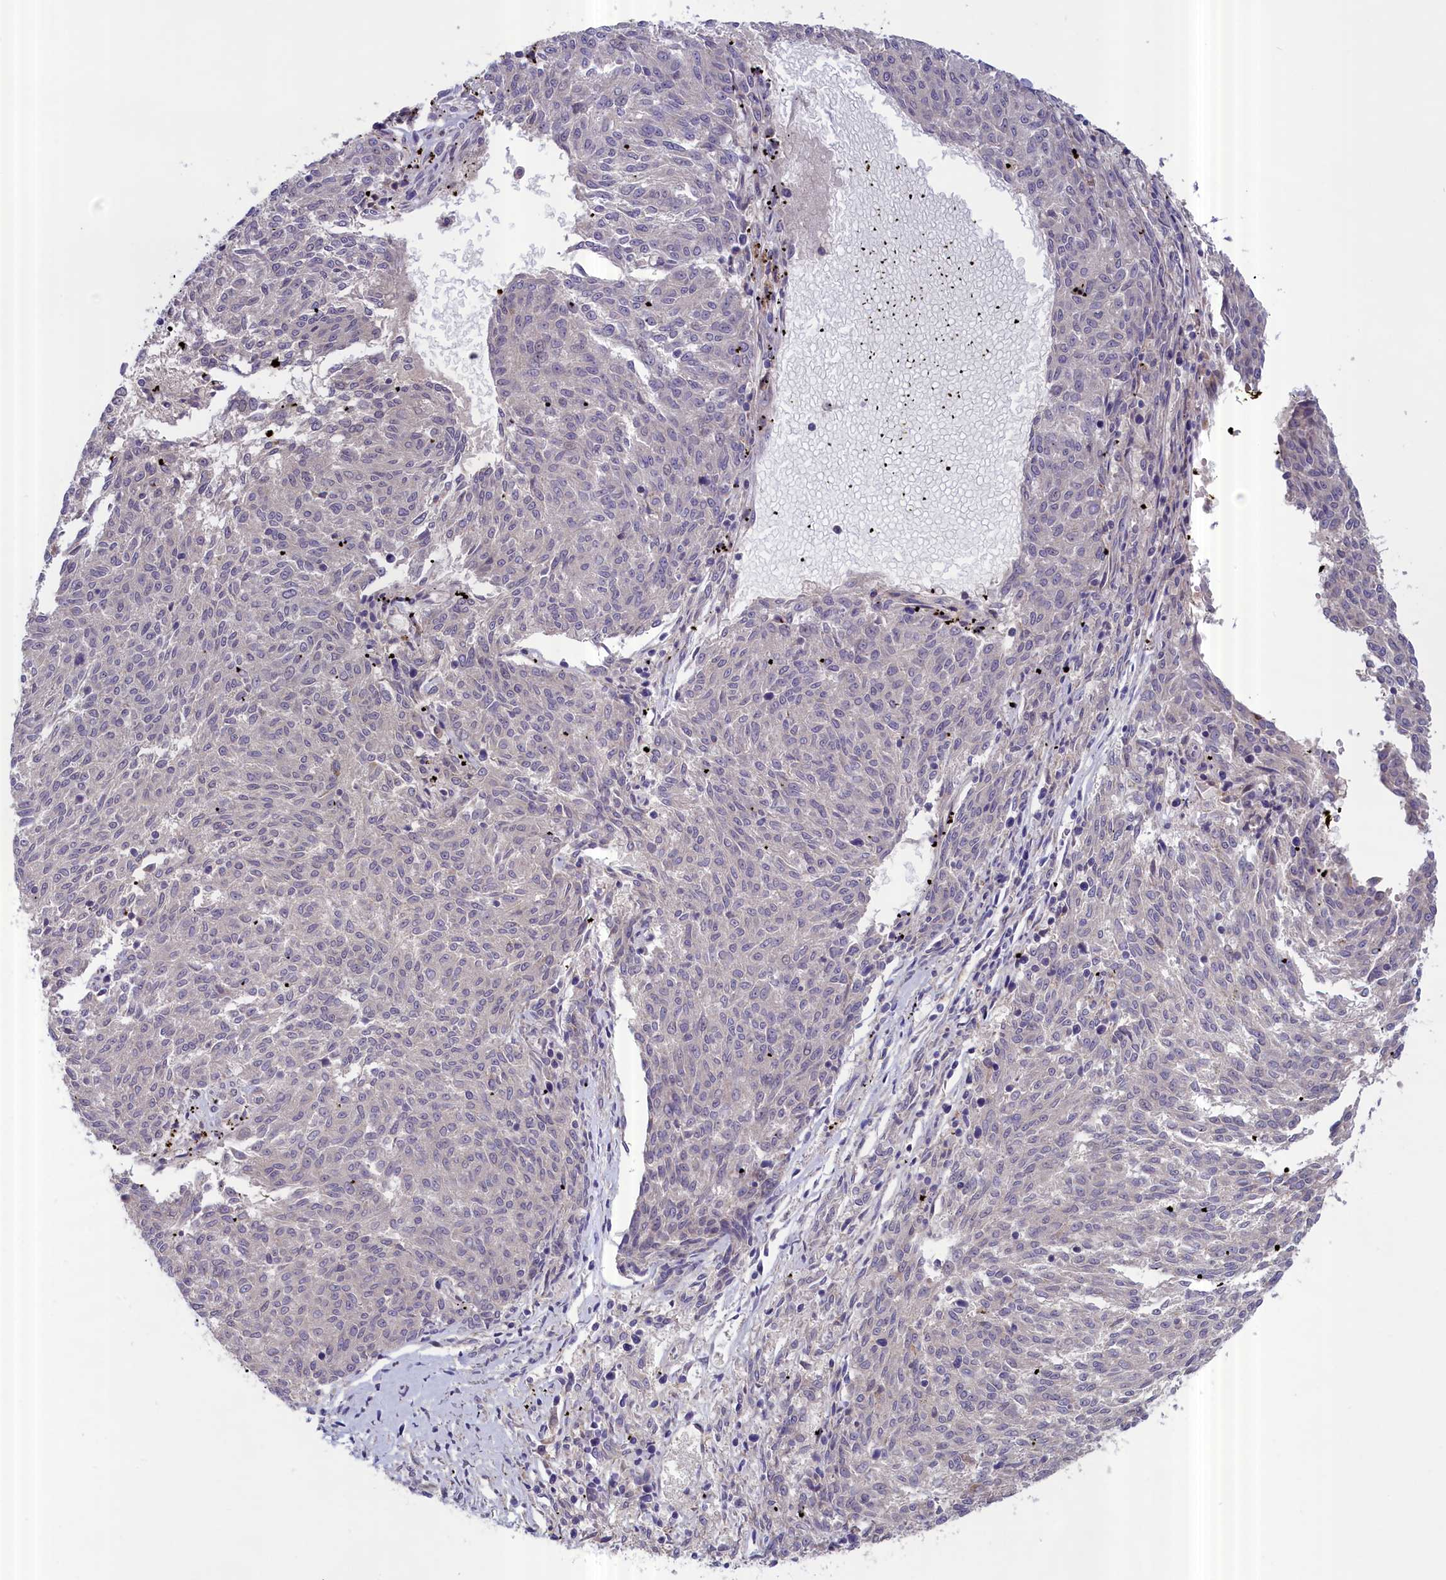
{"staining": {"intensity": "negative", "quantity": "none", "location": "none"}, "tissue": "melanoma", "cell_type": "Tumor cells", "image_type": "cancer", "snomed": [{"axis": "morphology", "description": "Malignant melanoma, NOS"}, {"axis": "topography", "description": "Skin"}], "caption": "Immunohistochemical staining of malignant melanoma displays no significant expression in tumor cells.", "gene": "IGFALS", "patient": {"sex": "female", "age": 72}}